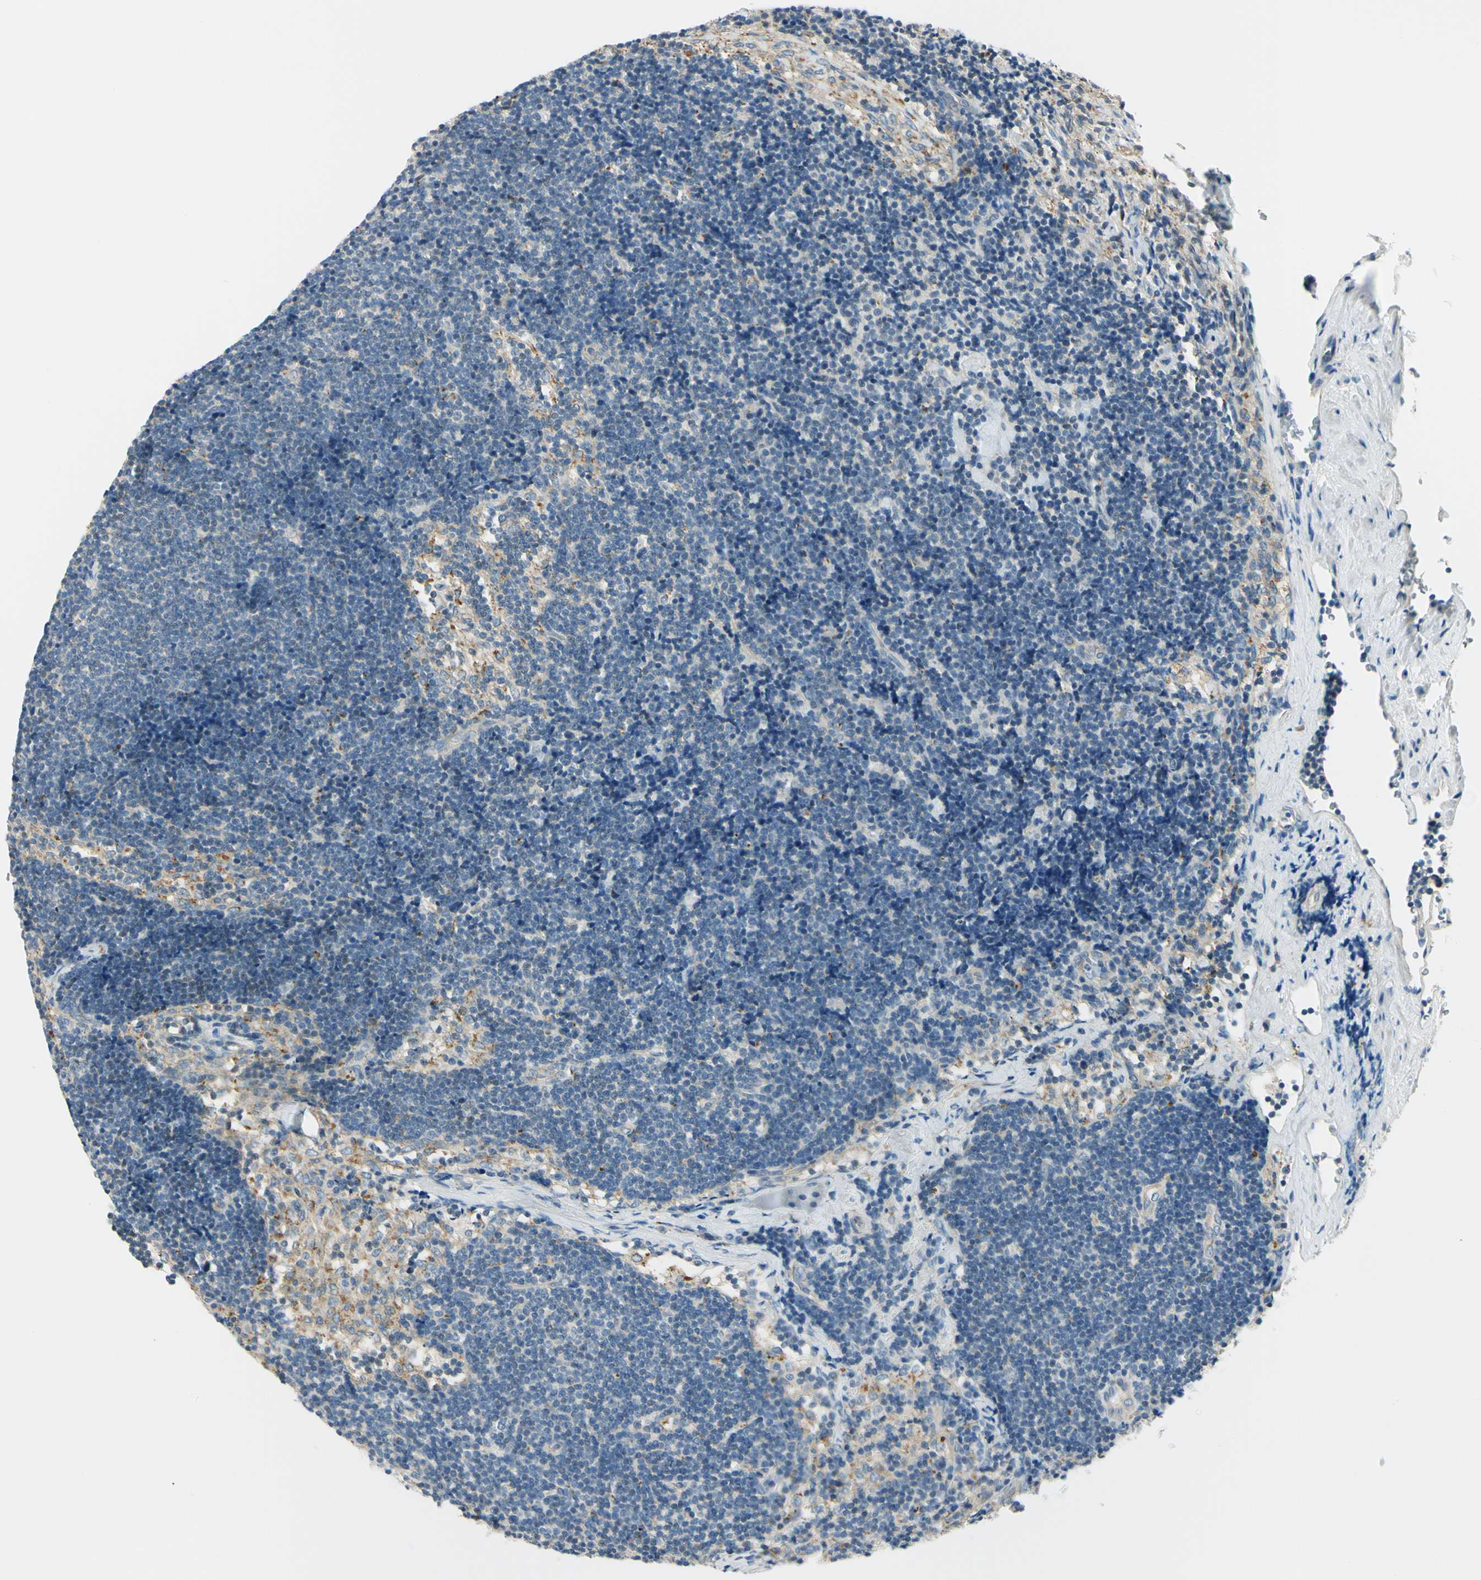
{"staining": {"intensity": "moderate", "quantity": "<25%", "location": "cytoplasmic/membranous"}, "tissue": "lymph node", "cell_type": "Germinal center cells", "image_type": "normal", "snomed": [{"axis": "morphology", "description": "Normal tissue, NOS"}, {"axis": "topography", "description": "Lymph node"}], "caption": "Protein staining by immunohistochemistry shows moderate cytoplasmic/membranous staining in approximately <25% of germinal center cells in unremarkable lymph node.", "gene": "LAMA3", "patient": {"sex": "male", "age": 63}}